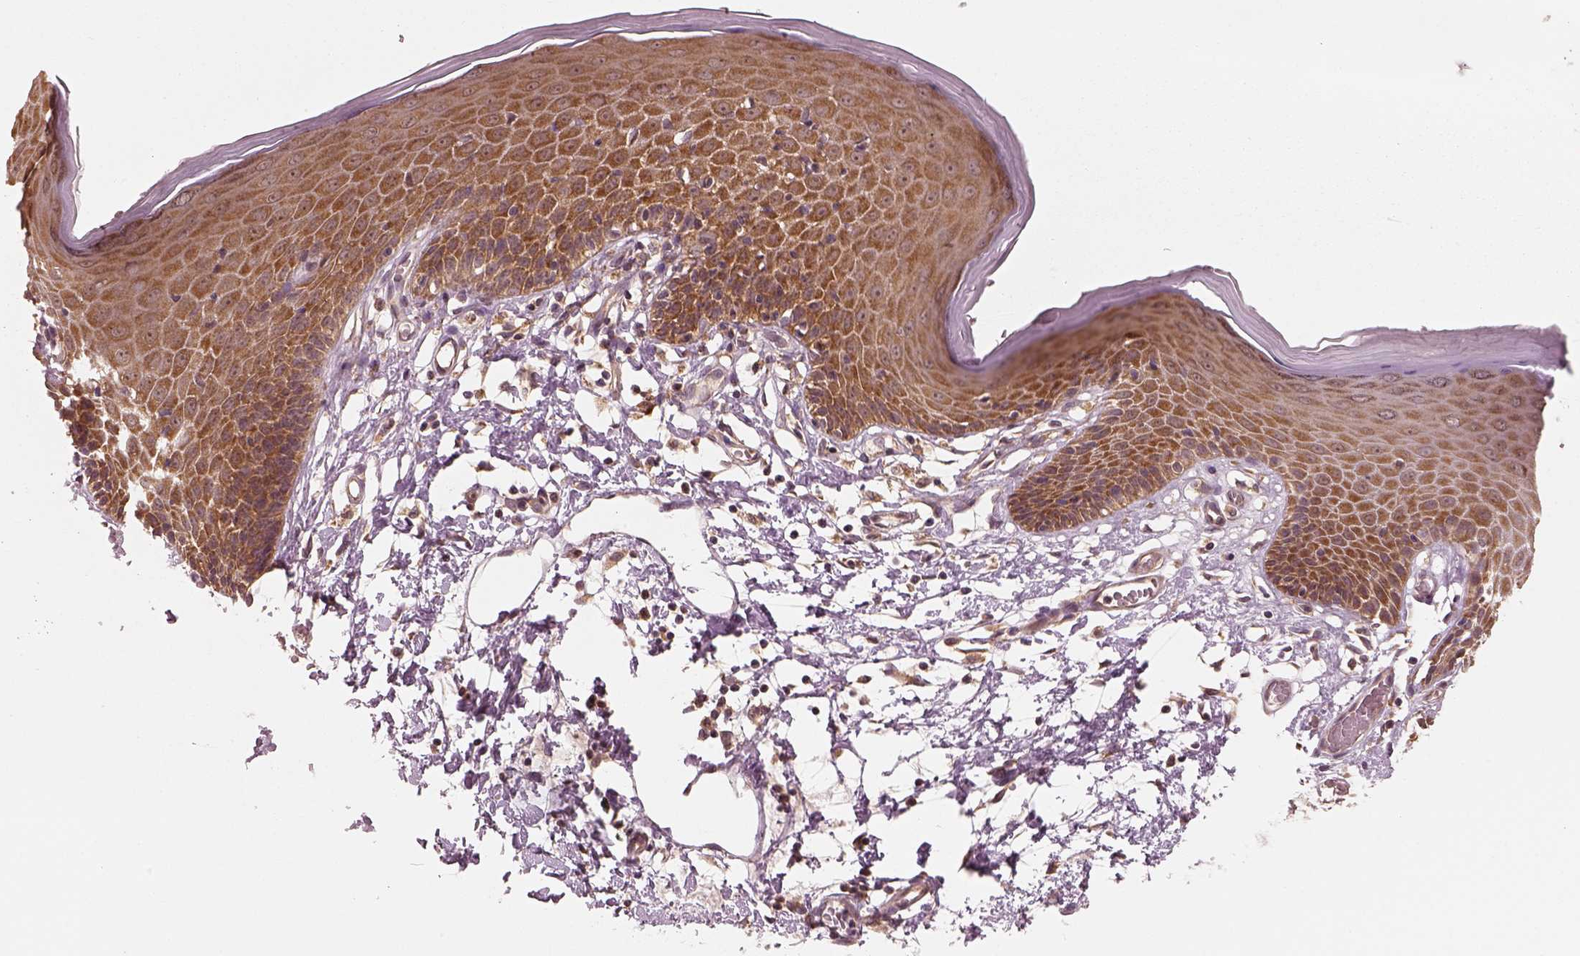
{"staining": {"intensity": "moderate", "quantity": ">75%", "location": "cytoplasmic/membranous"}, "tissue": "skin", "cell_type": "Epidermal cells", "image_type": "normal", "snomed": [{"axis": "morphology", "description": "Normal tissue, NOS"}, {"axis": "topography", "description": "Vulva"}], "caption": "The micrograph exhibits immunohistochemical staining of normal skin. There is moderate cytoplasmic/membranous expression is seen in about >75% of epidermal cells. The protein is shown in brown color, while the nuclei are stained blue.", "gene": "RPS5", "patient": {"sex": "female", "age": 68}}